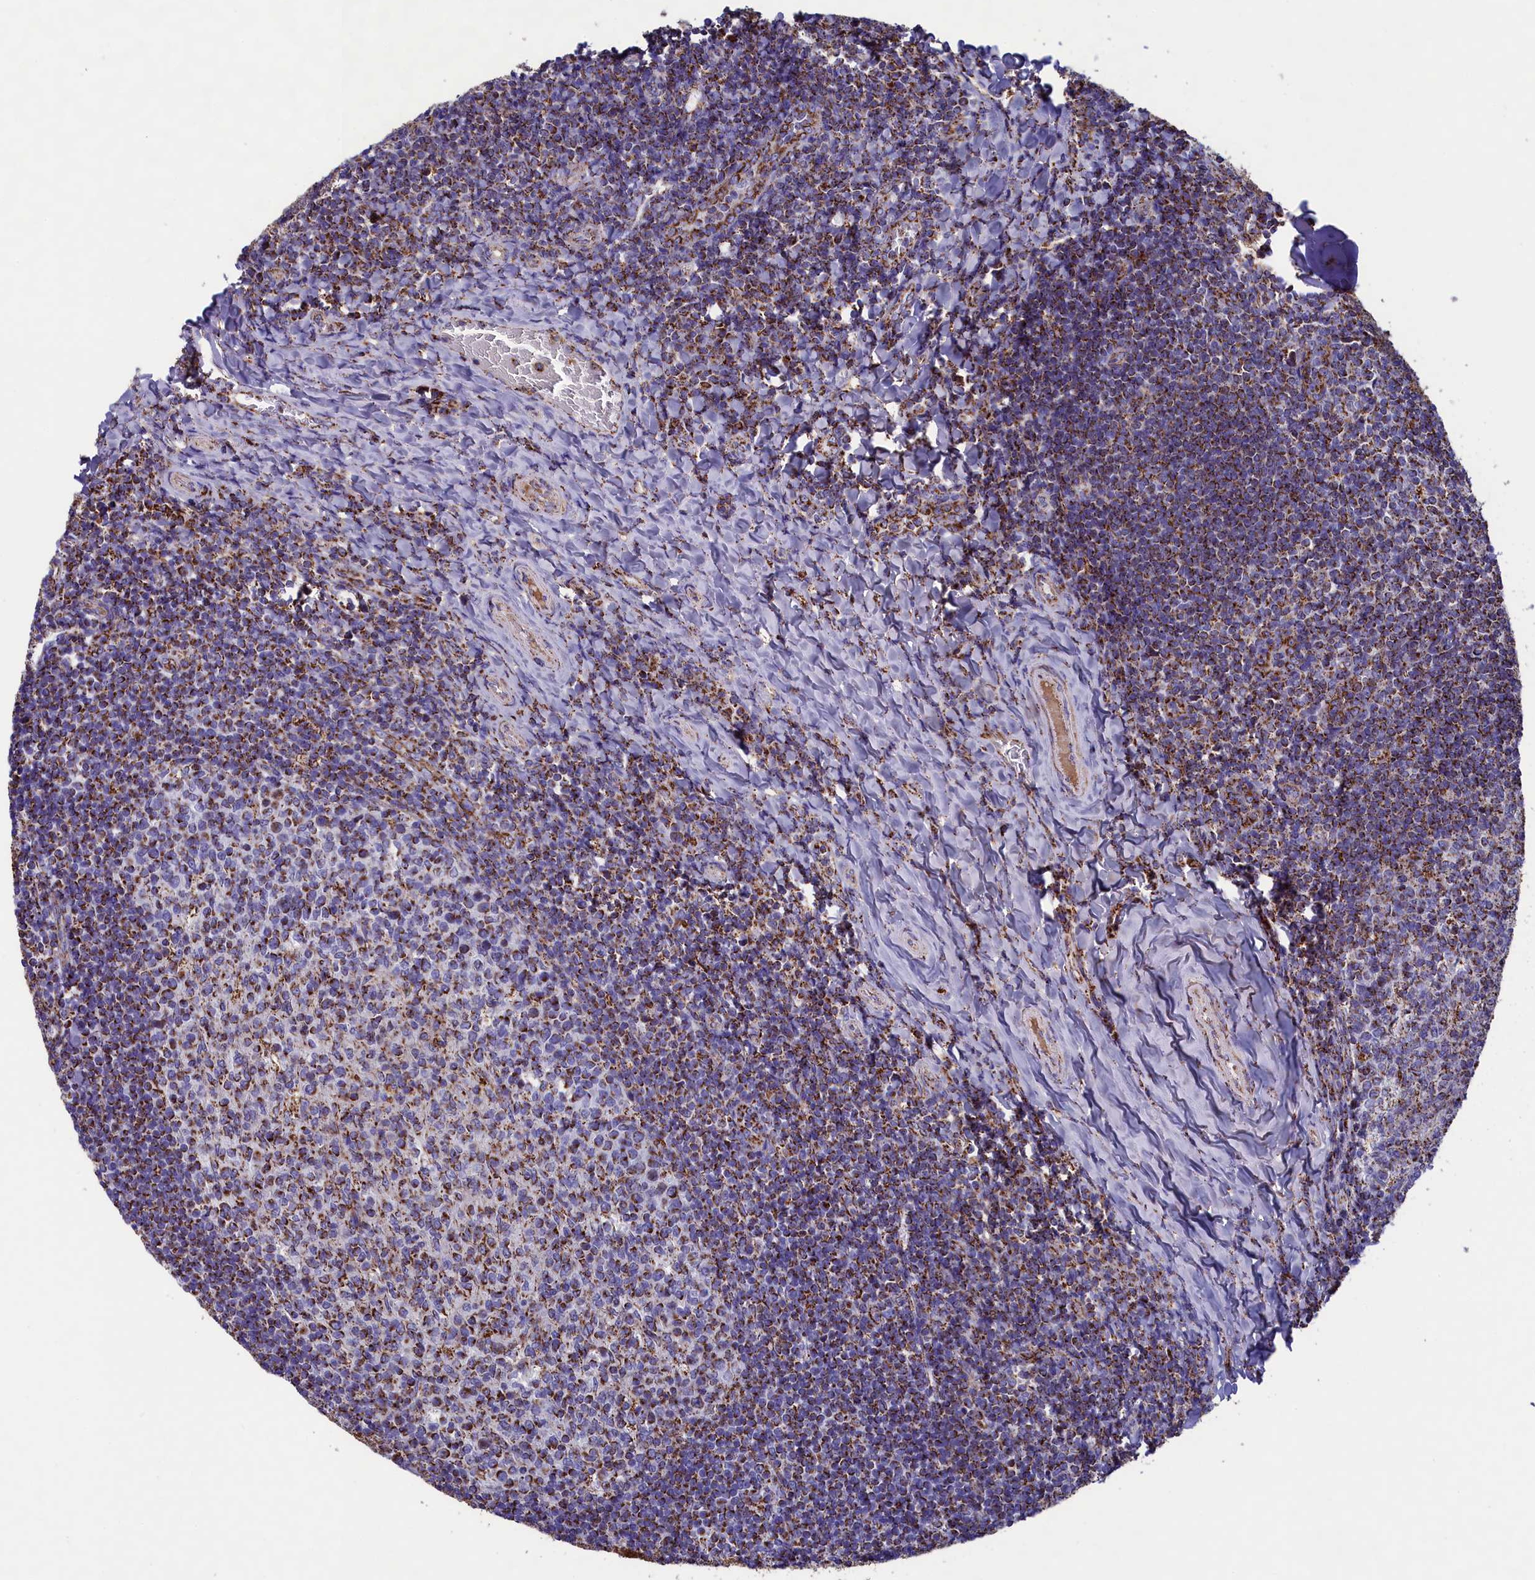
{"staining": {"intensity": "moderate", "quantity": "25%-75%", "location": "cytoplasmic/membranous"}, "tissue": "tonsil", "cell_type": "Germinal center cells", "image_type": "normal", "snomed": [{"axis": "morphology", "description": "Normal tissue, NOS"}, {"axis": "topography", "description": "Tonsil"}], "caption": "A photomicrograph of tonsil stained for a protein reveals moderate cytoplasmic/membranous brown staining in germinal center cells. The protein is shown in brown color, while the nuclei are stained blue.", "gene": "SLC39A3", "patient": {"sex": "female", "age": 10}}